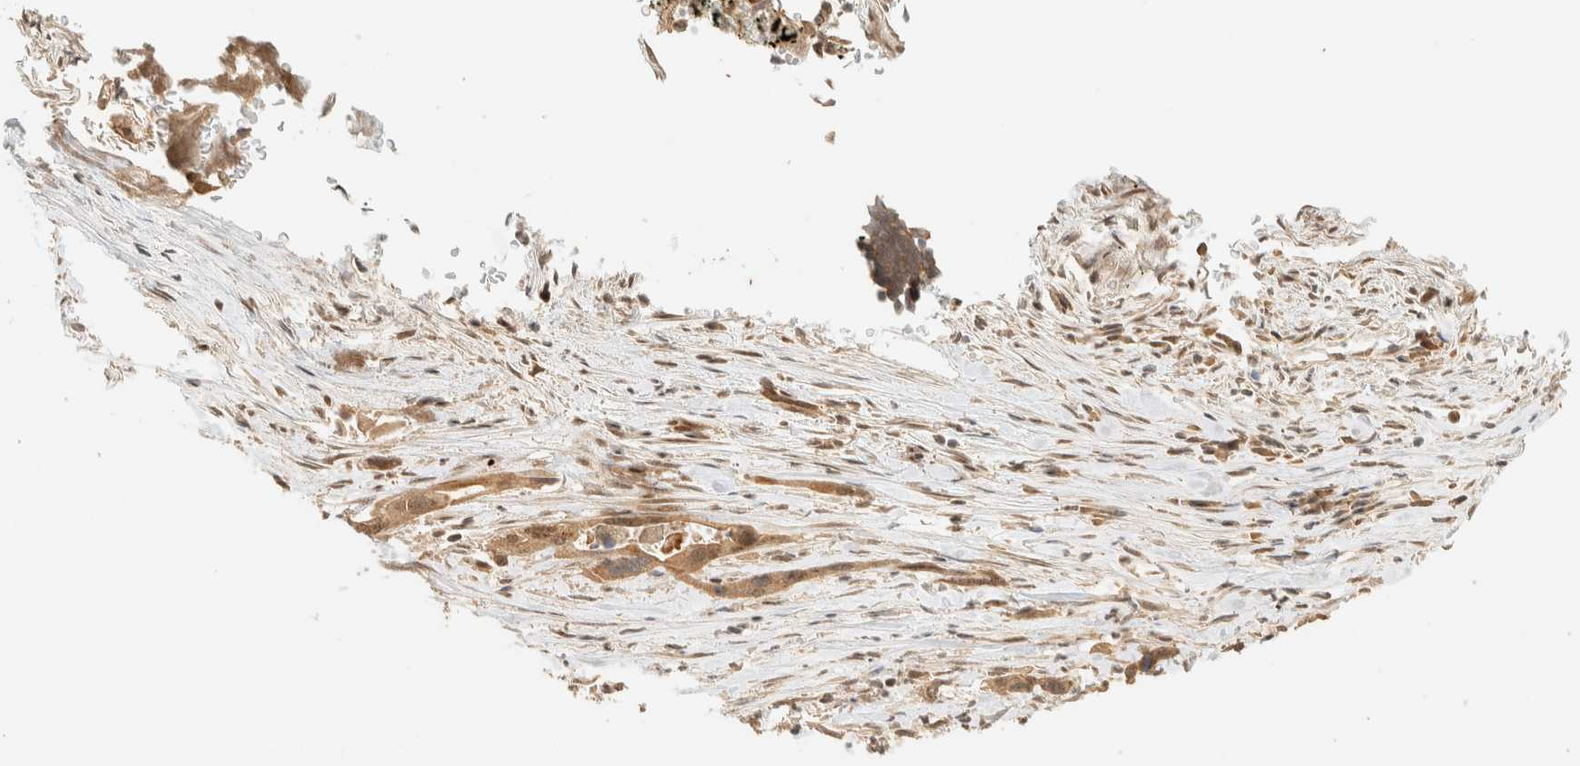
{"staining": {"intensity": "moderate", "quantity": ">75%", "location": "cytoplasmic/membranous"}, "tissue": "pancreatic cancer", "cell_type": "Tumor cells", "image_type": "cancer", "snomed": [{"axis": "morphology", "description": "Adenocarcinoma, NOS"}, {"axis": "topography", "description": "Pancreas"}], "caption": "A high-resolution micrograph shows IHC staining of pancreatic cancer (adenocarcinoma), which reveals moderate cytoplasmic/membranous staining in about >75% of tumor cells. The protein is stained brown, and the nuclei are stained in blue (DAB (3,3'-diaminobenzidine) IHC with brightfield microscopy, high magnification).", "gene": "ZBTB34", "patient": {"sex": "female", "age": 70}}